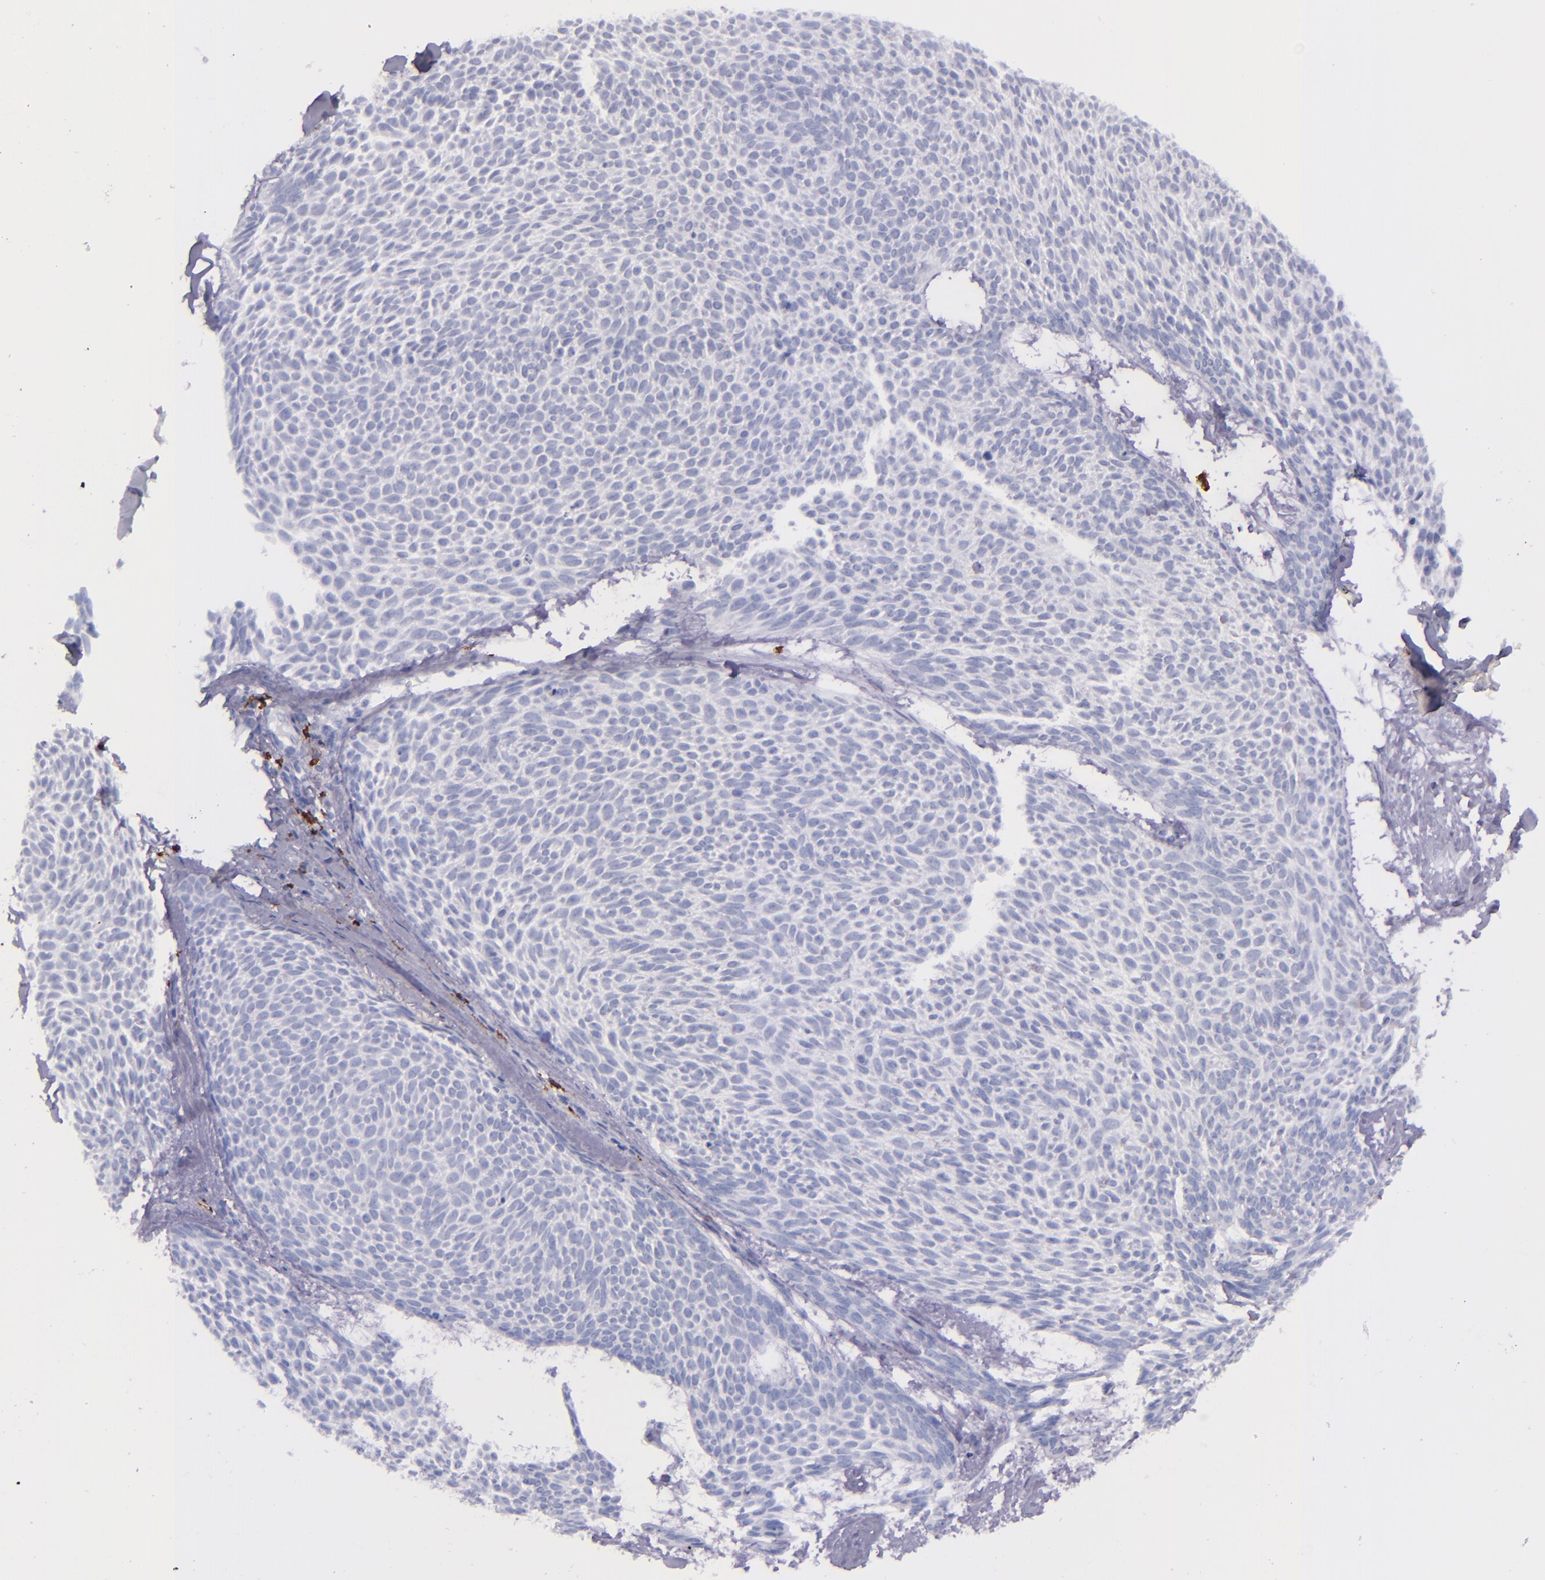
{"staining": {"intensity": "negative", "quantity": "none", "location": "none"}, "tissue": "skin cancer", "cell_type": "Tumor cells", "image_type": "cancer", "snomed": [{"axis": "morphology", "description": "Basal cell carcinoma"}, {"axis": "topography", "description": "Skin"}], "caption": "An image of basal cell carcinoma (skin) stained for a protein reveals no brown staining in tumor cells.", "gene": "CD163", "patient": {"sex": "male", "age": 84}}